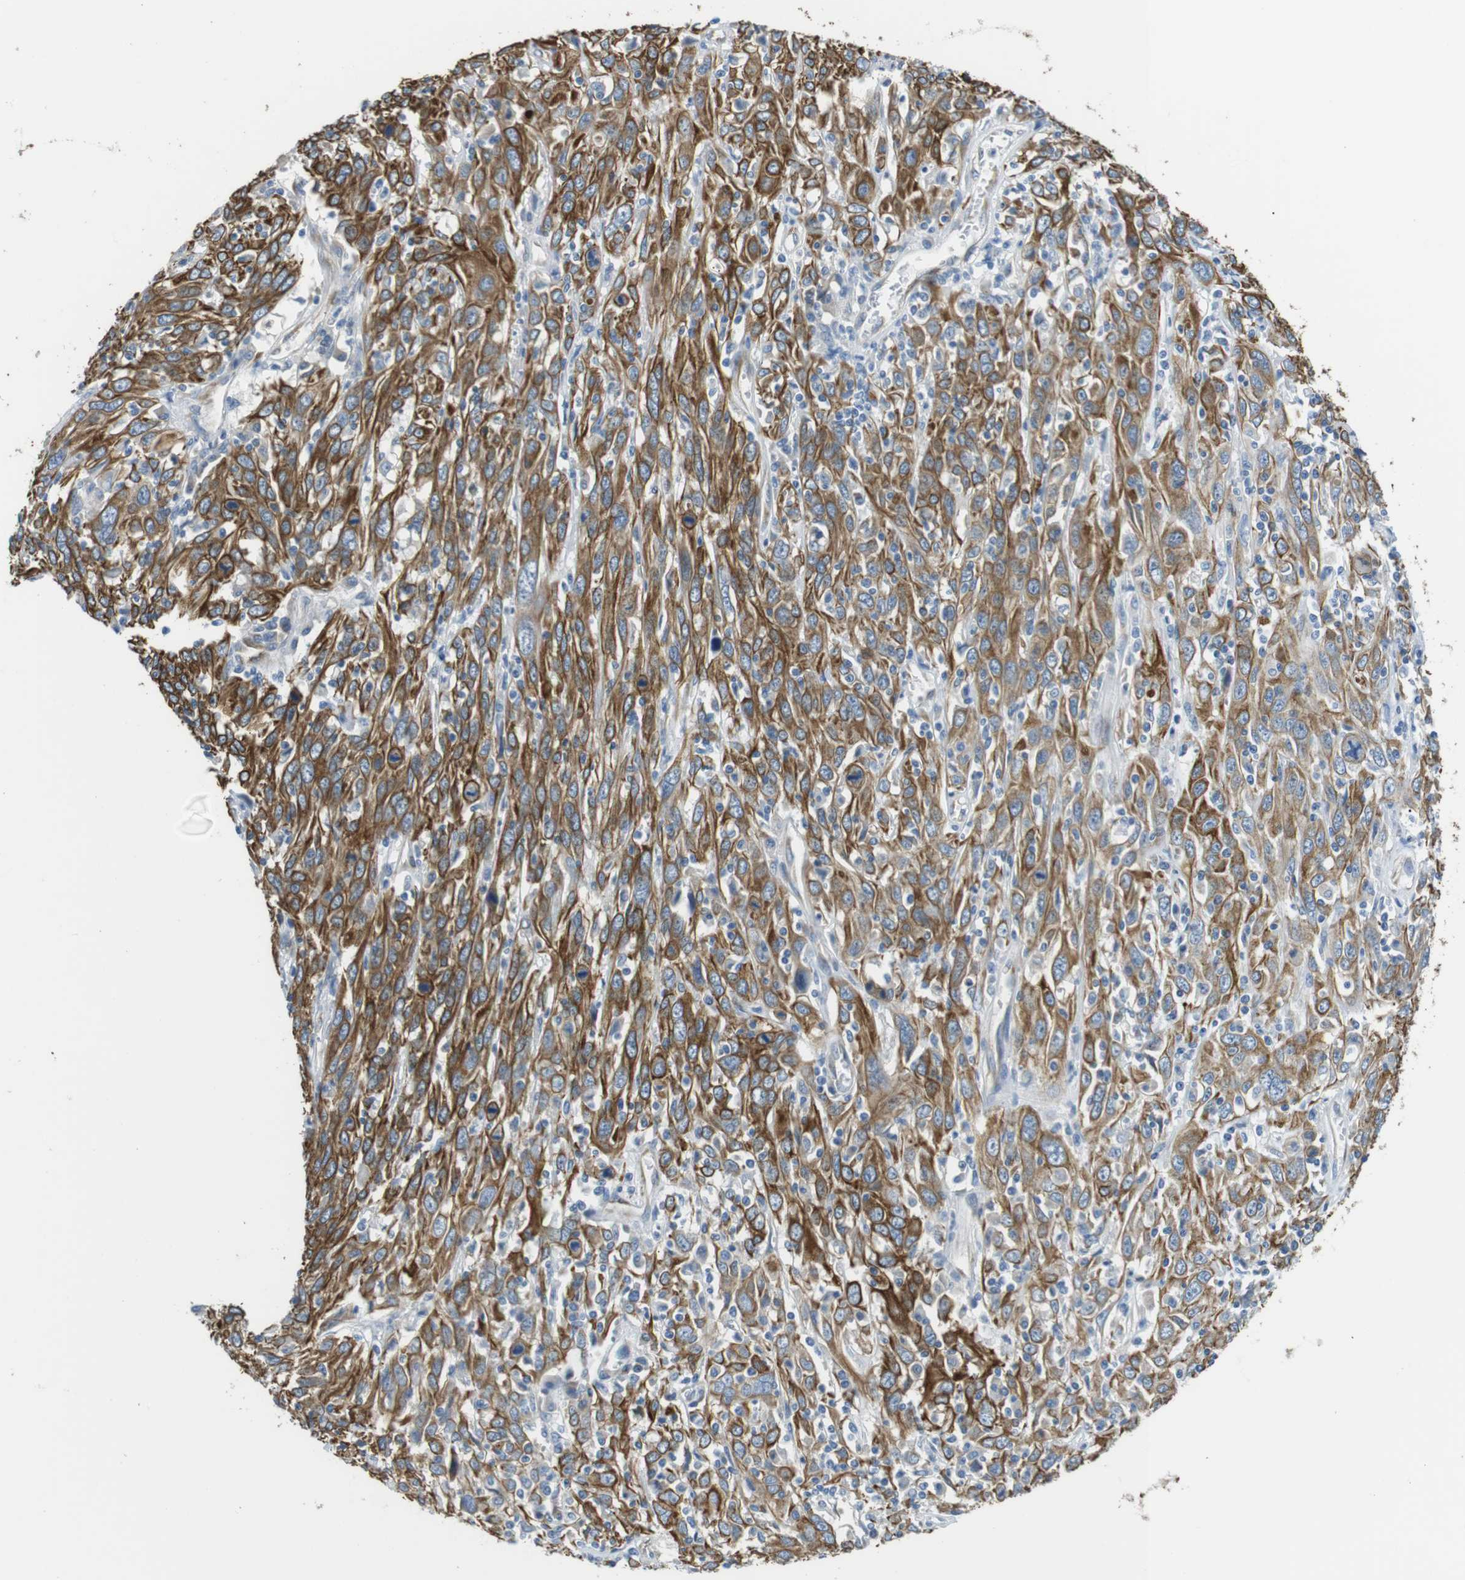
{"staining": {"intensity": "moderate", "quantity": ">75%", "location": "cytoplasmic/membranous"}, "tissue": "cervical cancer", "cell_type": "Tumor cells", "image_type": "cancer", "snomed": [{"axis": "morphology", "description": "Squamous cell carcinoma, NOS"}, {"axis": "topography", "description": "Cervix"}], "caption": "This photomicrograph exhibits immunohistochemistry staining of squamous cell carcinoma (cervical), with medium moderate cytoplasmic/membranous staining in about >75% of tumor cells.", "gene": "UNC5CL", "patient": {"sex": "female", "age": 46}}